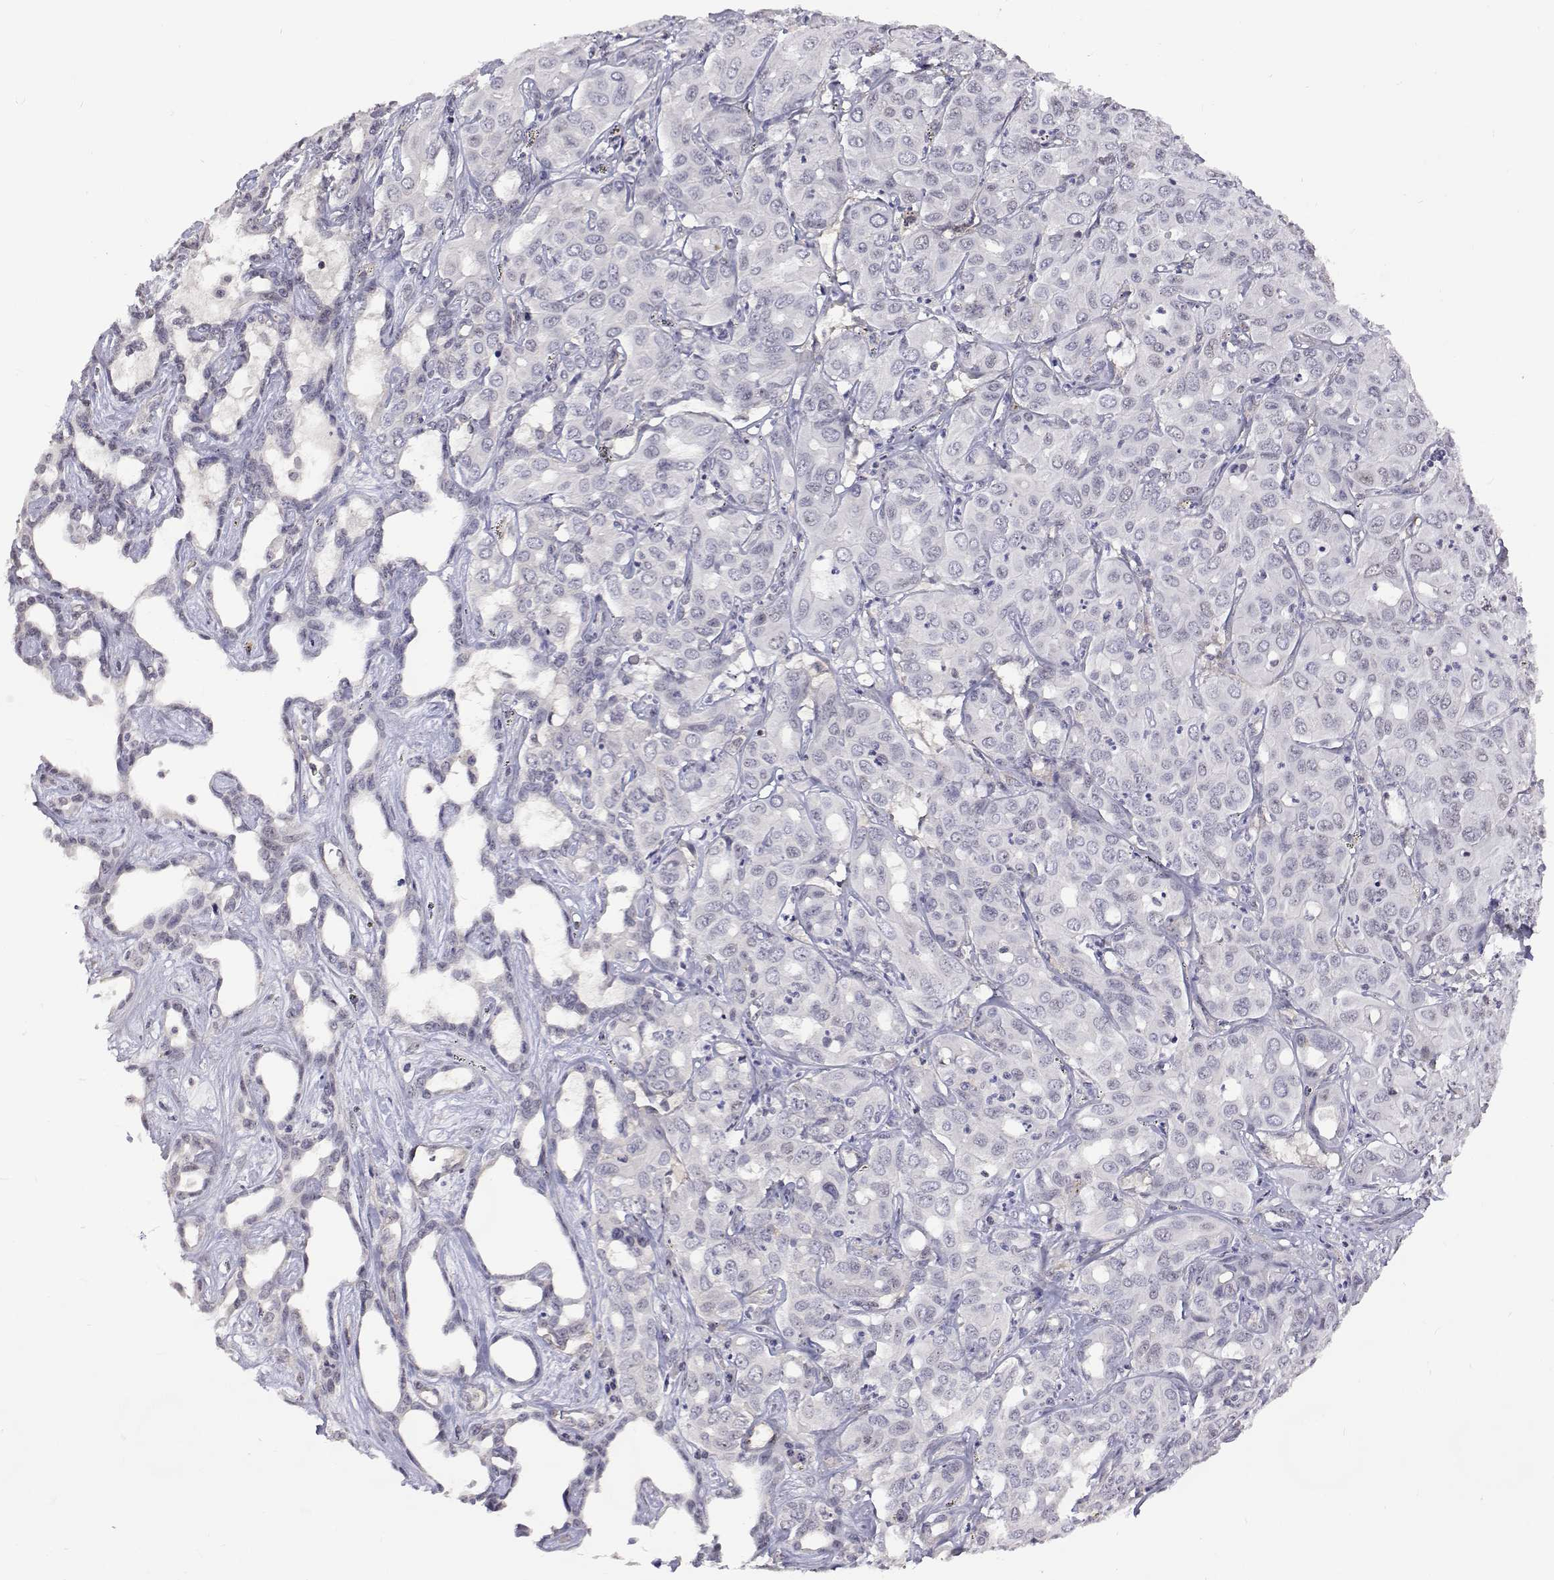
{"staining": {"intensity": "negative", "quantity": "none", "location": "none"}, "tissue": "liver cancer", "cell_type": "Tumor cells", "image_type": "cancer", "snomed": [{"axis": "morphology", "description": "Cholangiocarcinoma"}, {"axis": "topography", "description": "Liver"}], "caption": "A histopathology image of liver cancer stained for a protein shows no brown staining in tumor cells.", "gene": "NHP2", "patient": {"sex": "female", "age": 60}}